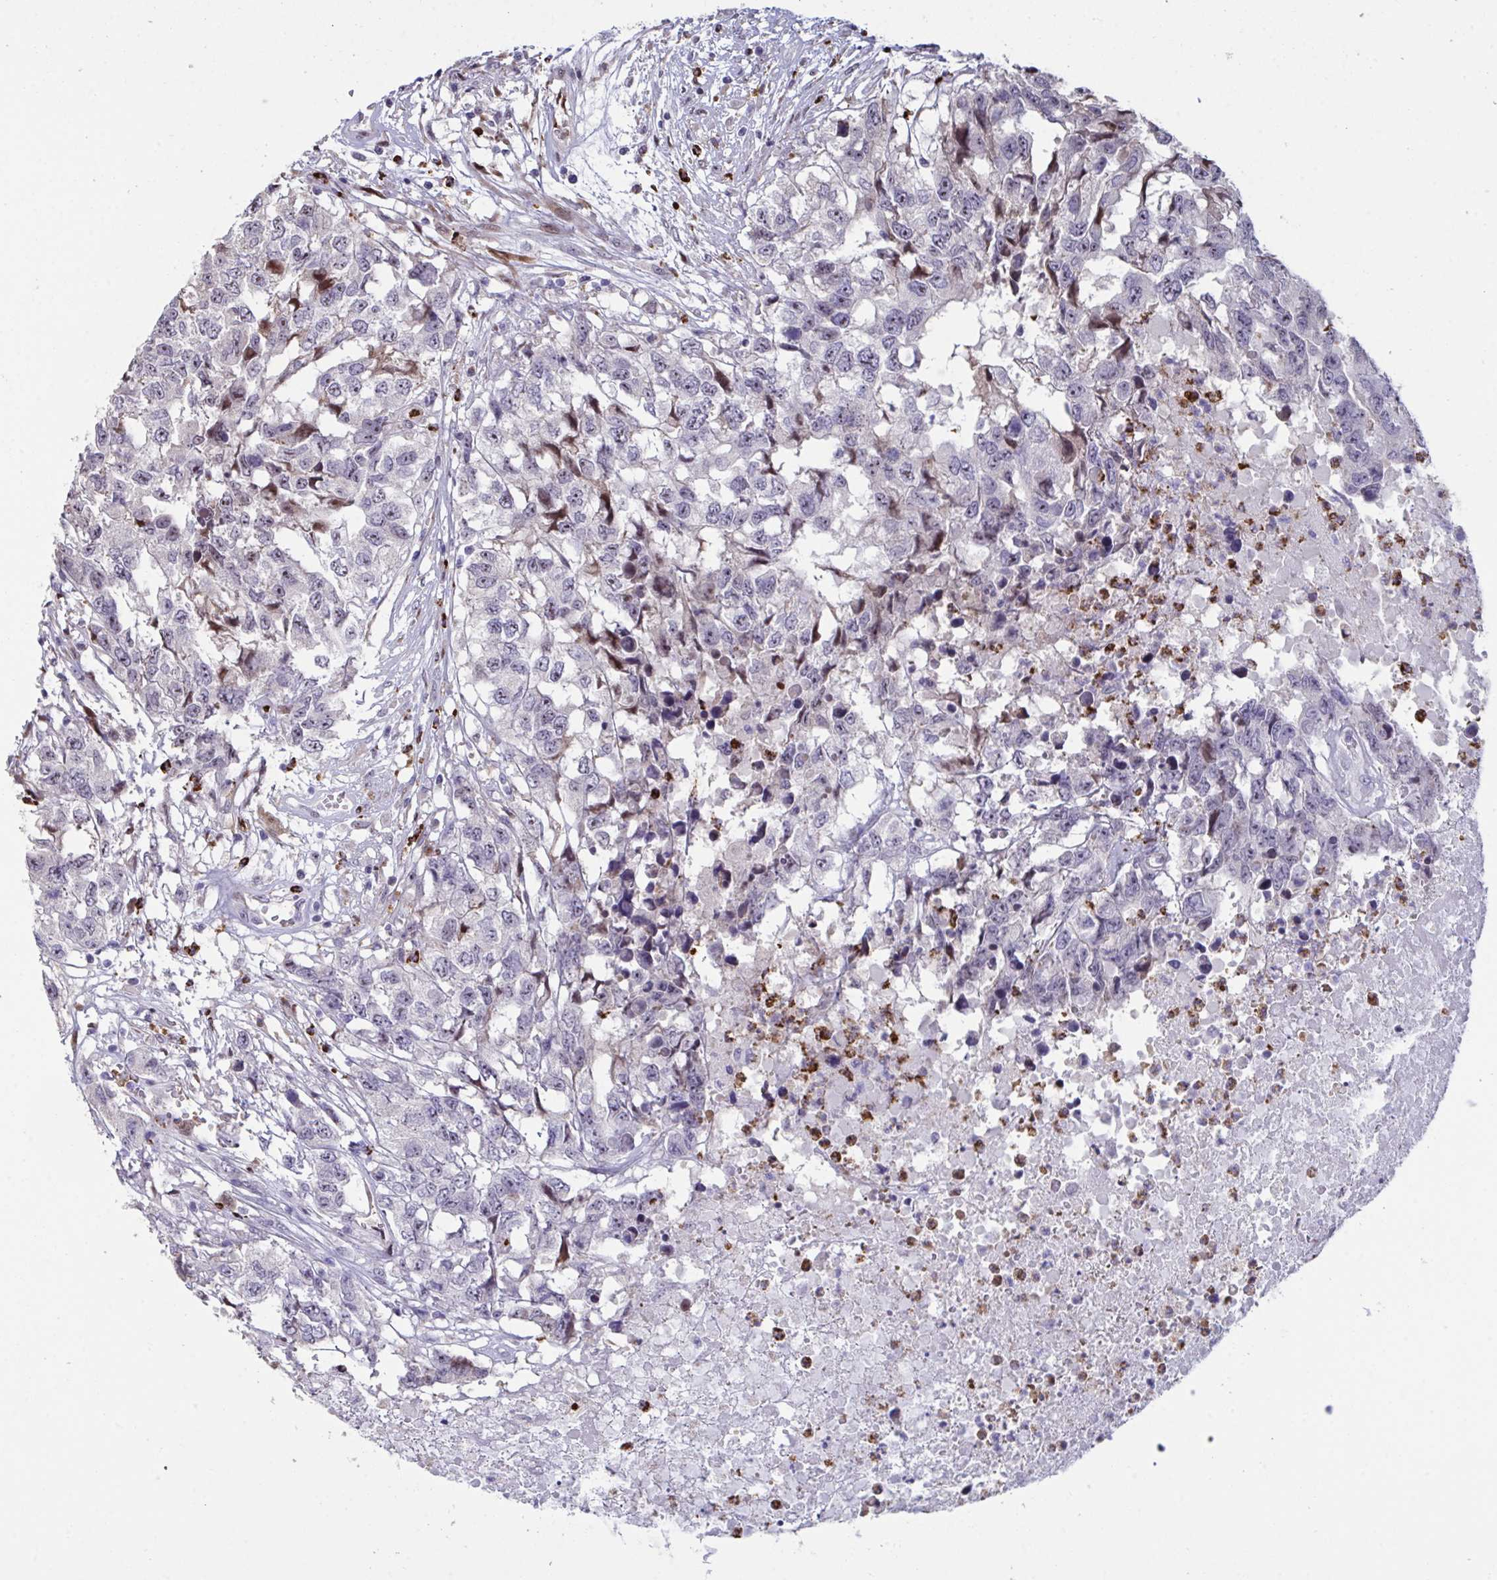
{"staining": {"intensity": "moderate", "quantity": "<25%", "location": "nuclear"}, "tissue": "testis cancer", "cell_type": "Tumor cells", "image_type": "cancer", "snomed": [{"axis": "morphology", "description": "Carcinoma, Embryonal, NOS"}, {"axis": "topography", "description": "Testis"}], "caption": "Protein analysis of testis embryonal carcinoma tissue displays moderate nuclear positivity in about <25% of tumor cells.", "gene": "PELI2", "patient": {"sex": "male", "age": 83}}